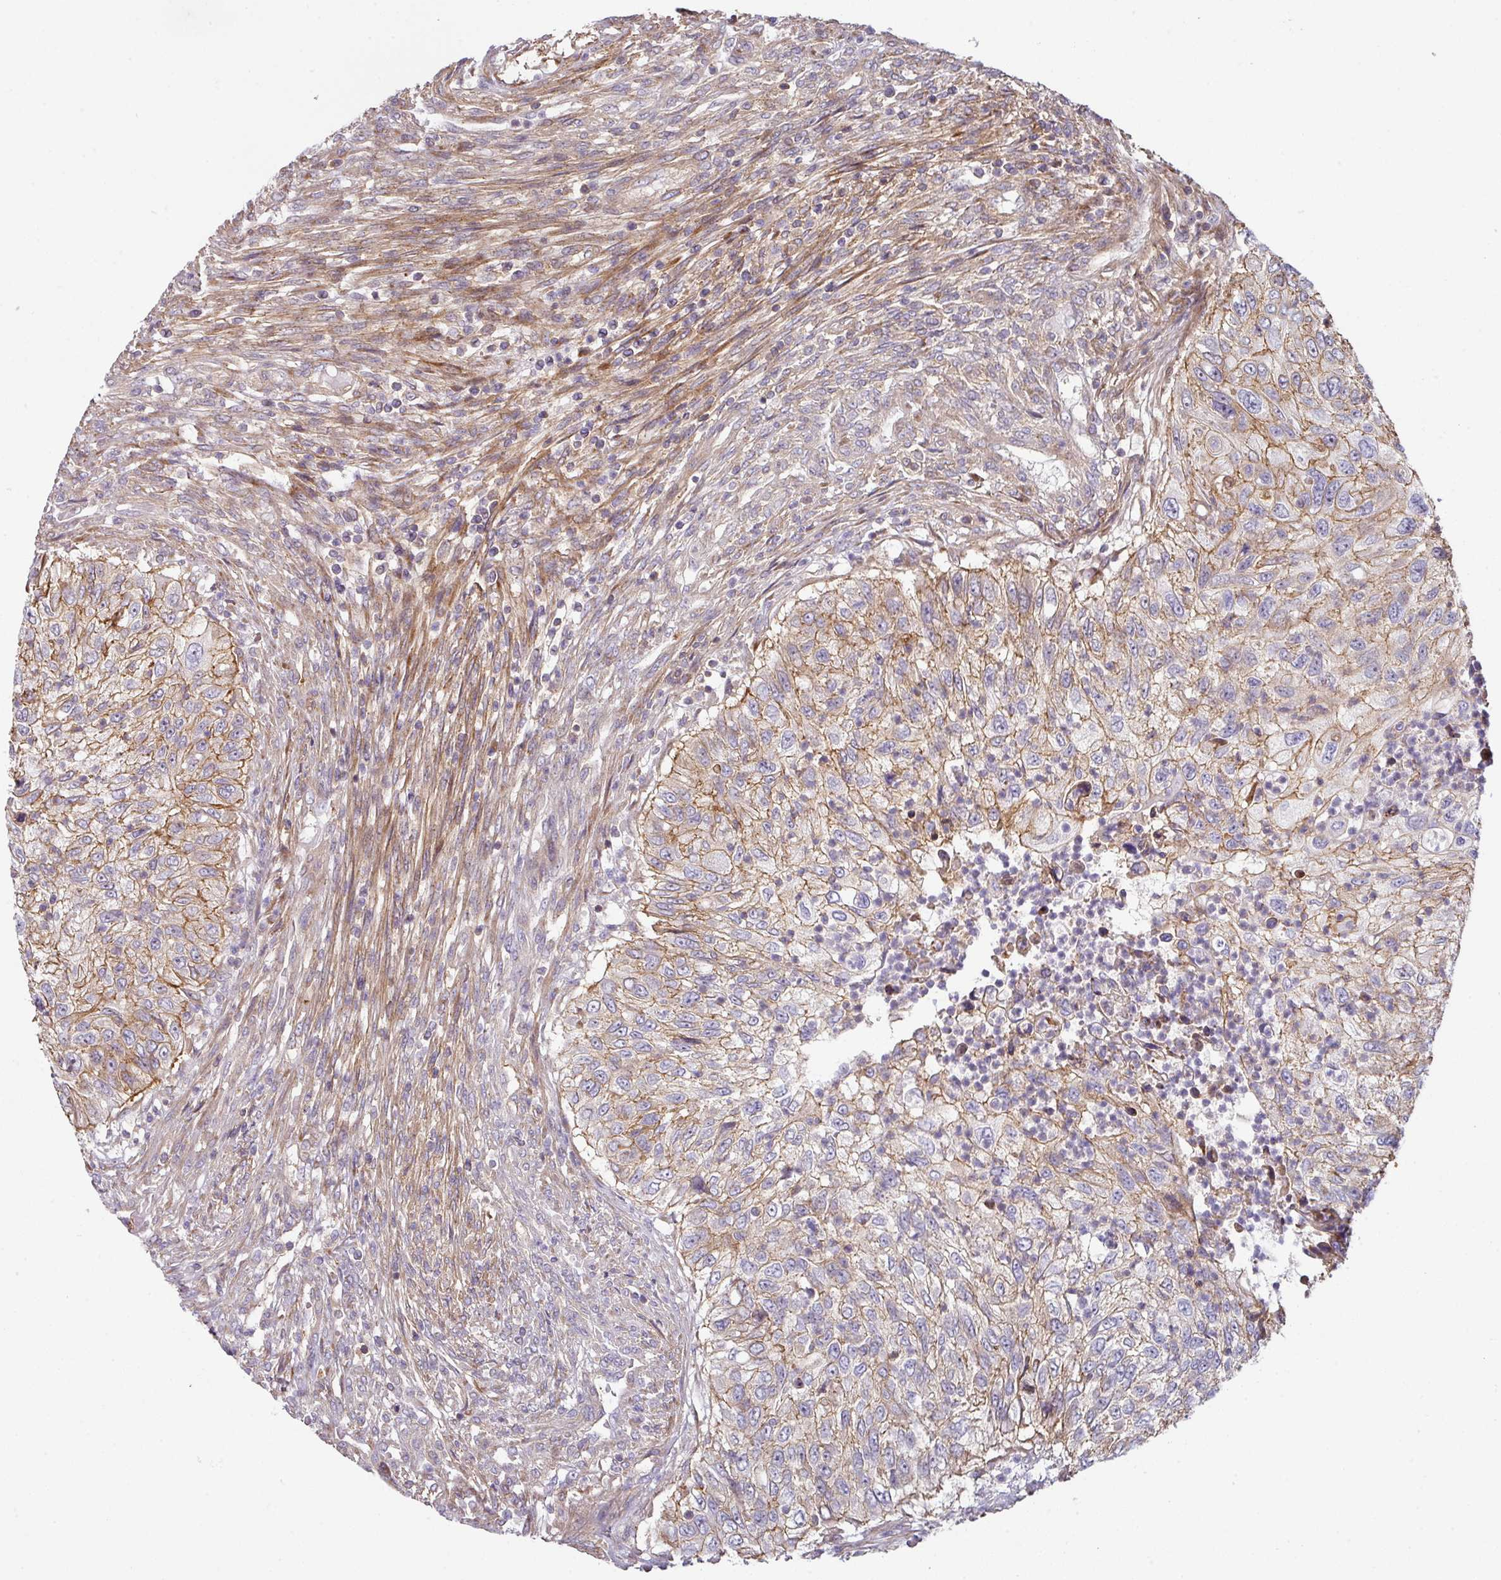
{"staining": {"intensity": "moderate", "quantity": ">75%", "location": "cytoplasmic/membranous"}, "tissue": "urothelial cancer", "cell_type": "Tumor cells", "image_type": "cancer", "snomed": [{"axis": "morphology", "description": "Urothelial carcinoma, High grade"}, {"axis": "topography", "description": "Urinary bladder"}], "caption": "Brown immunohistochemical staining in human urothelial cancer shows moderate cytoplasmic/membranous expression in about >75% of tumor cells.", "gene": "CASP2", "patient": {"sex": "female", "age": 60}}